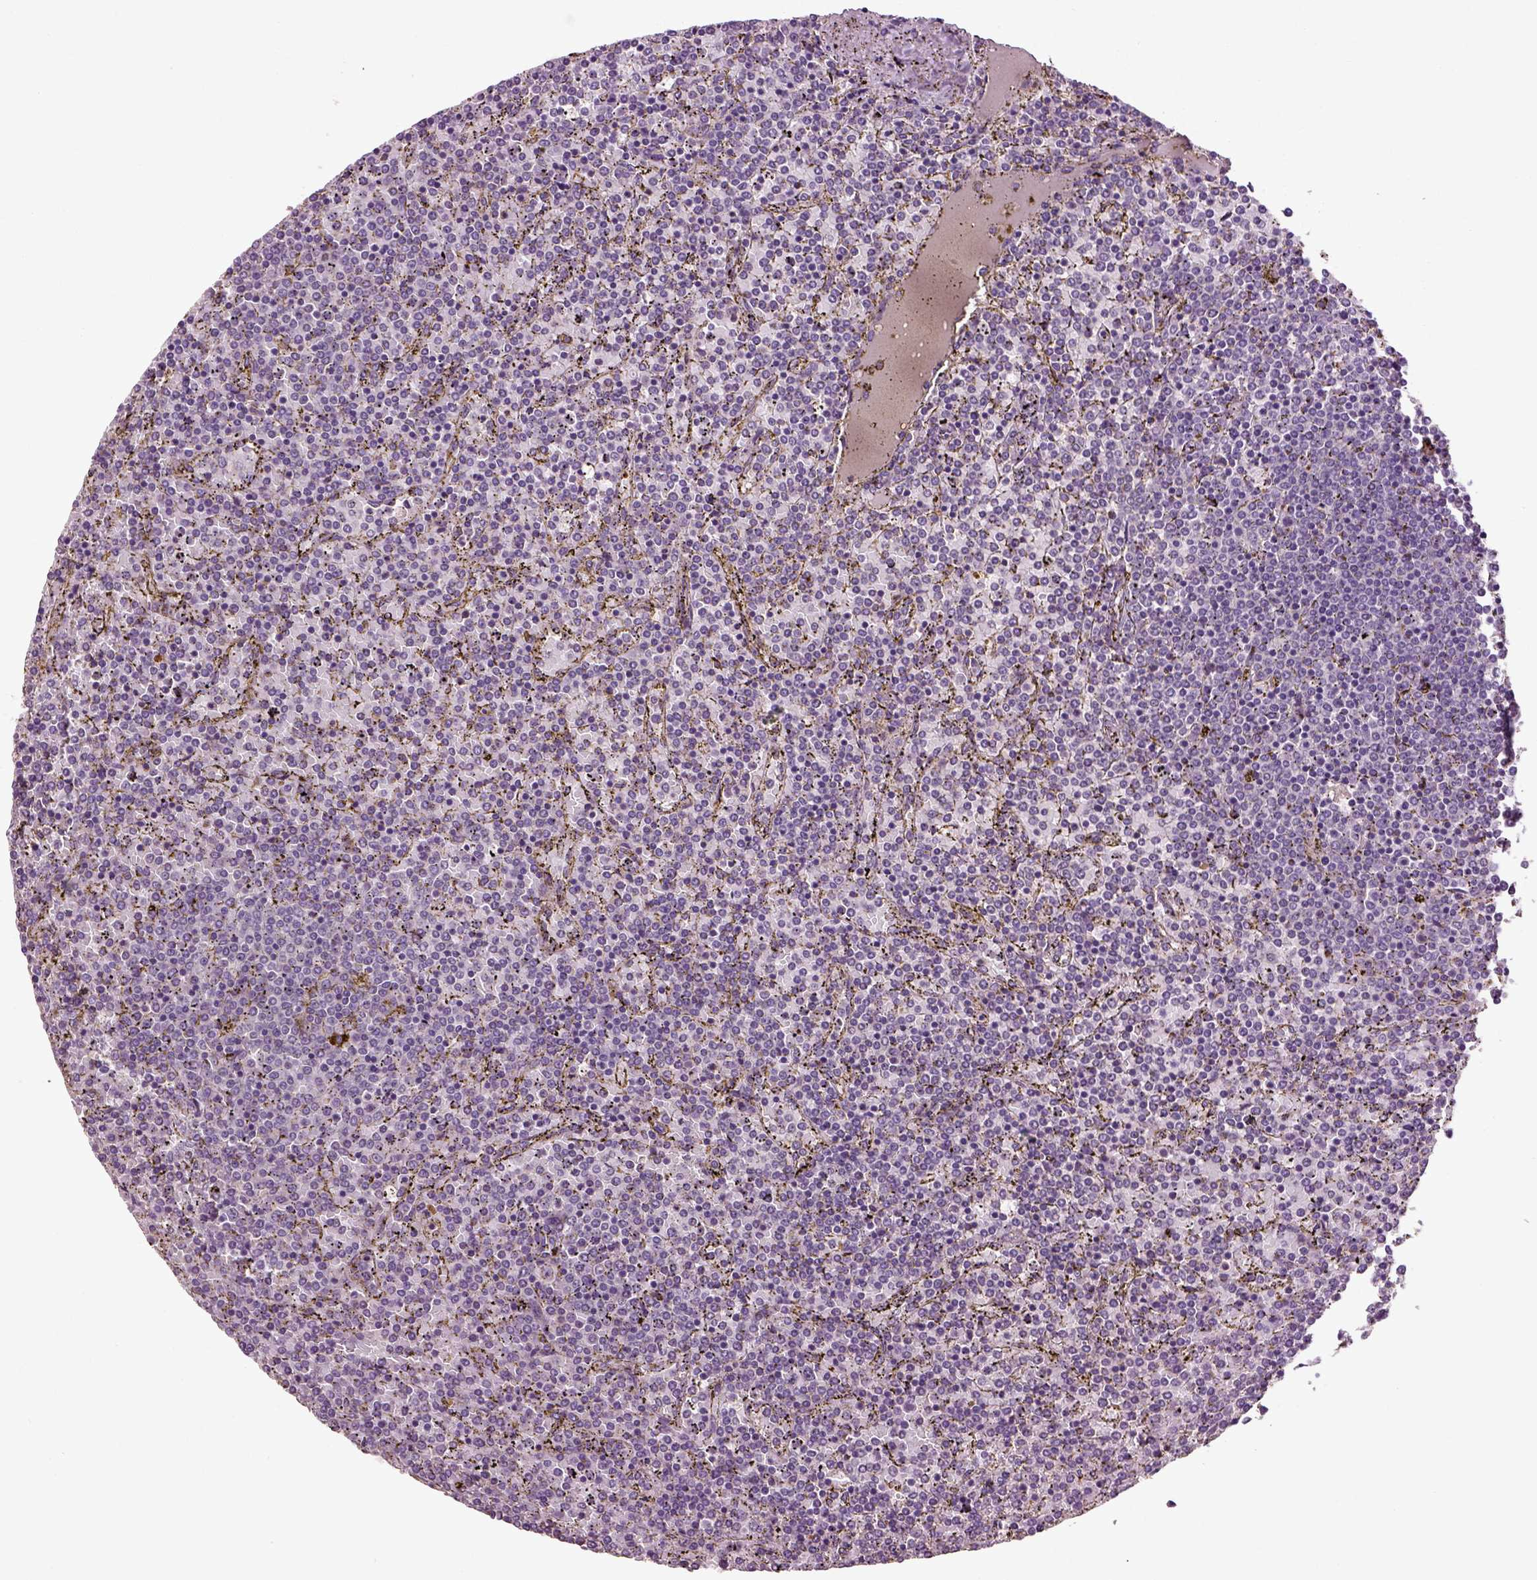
{"staining": {"intensity": "negative", "quantity": "none", "location": "none"}, "tissue": "lymphoma", "cell_type": "Tumor cells", "image_type": "cancer", "snomed": [{"axis": "morphology", "description": "Malignant lymphoma, non-Hodgkin's type, Low grade"}, {"axis": "topography", "description": "Spleen"}], "caption": "Malignant lymphoma, non-Hodgkin's type (low-grade) was stained to show a protein in brown. There is no significant staining in tumor cells.", "gene": "DEFB118", "patient": {"sex": "female", "age": 77}}